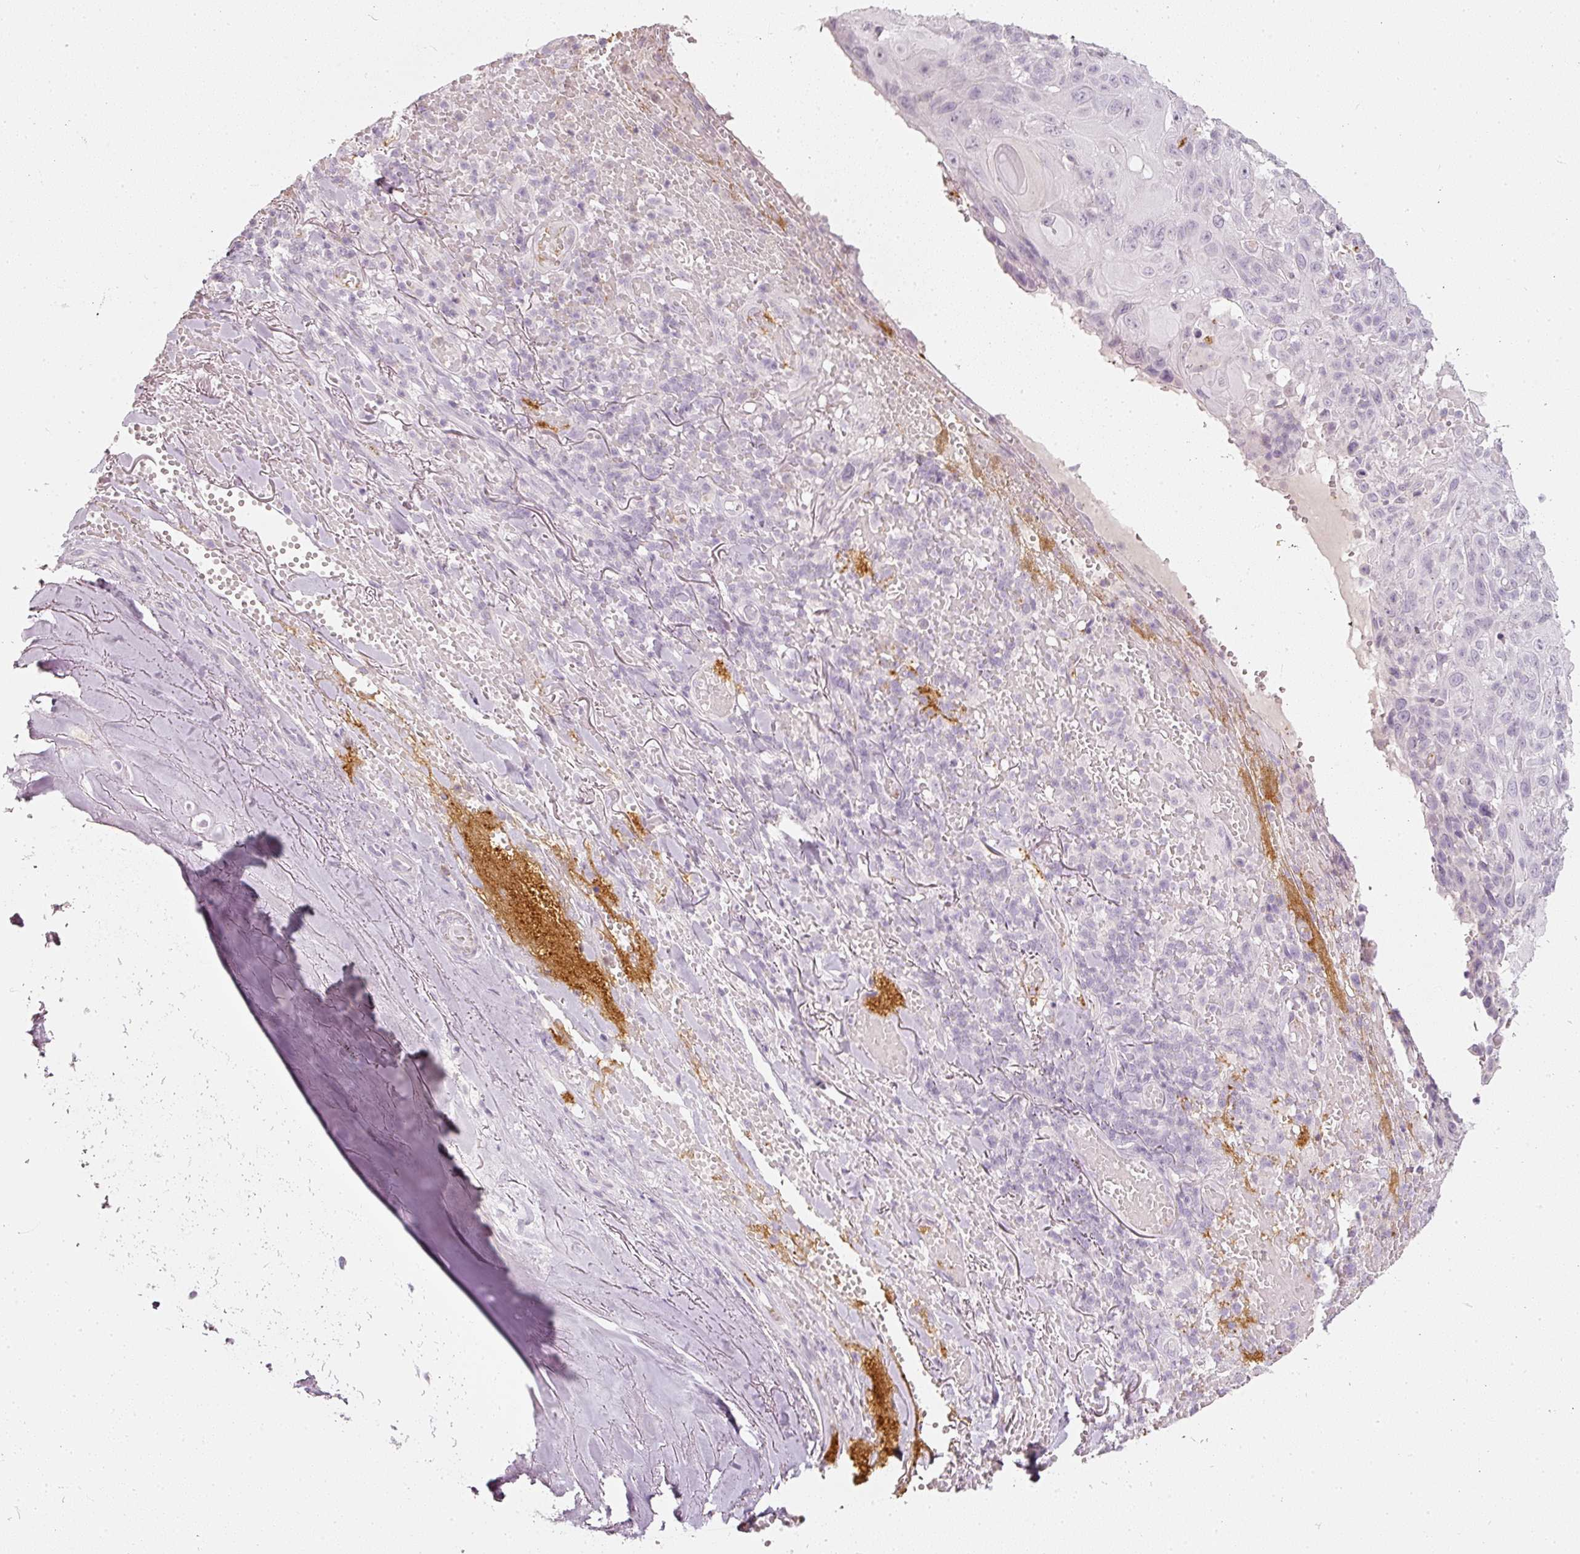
{"staining": {"intensity": "negative", "quantity": "none", "location": "none"}, "tissue": "skin cancer", "cell_type": "Tumor cells", "image_type": "cancer", "snomed": [{"axis": "morphology", "description": "Normal tissue, NOS"}, {"axis": "morphology", "description": "Squamous cell carcinoma, NOS"}, {"axis": "topography", "description": "Skin"}, {"axis": "topography", "description": "Cartilage tissue"}], "caption": "An immunohistochemistry (IHC) photomicrograph of squamous cell carcinoma (skin) is shown. There is no staining in tumor cells of squamous cell carcinoma (skin).", "gene": "LECT2", "patient": {"sex": "female", "age": 79}}